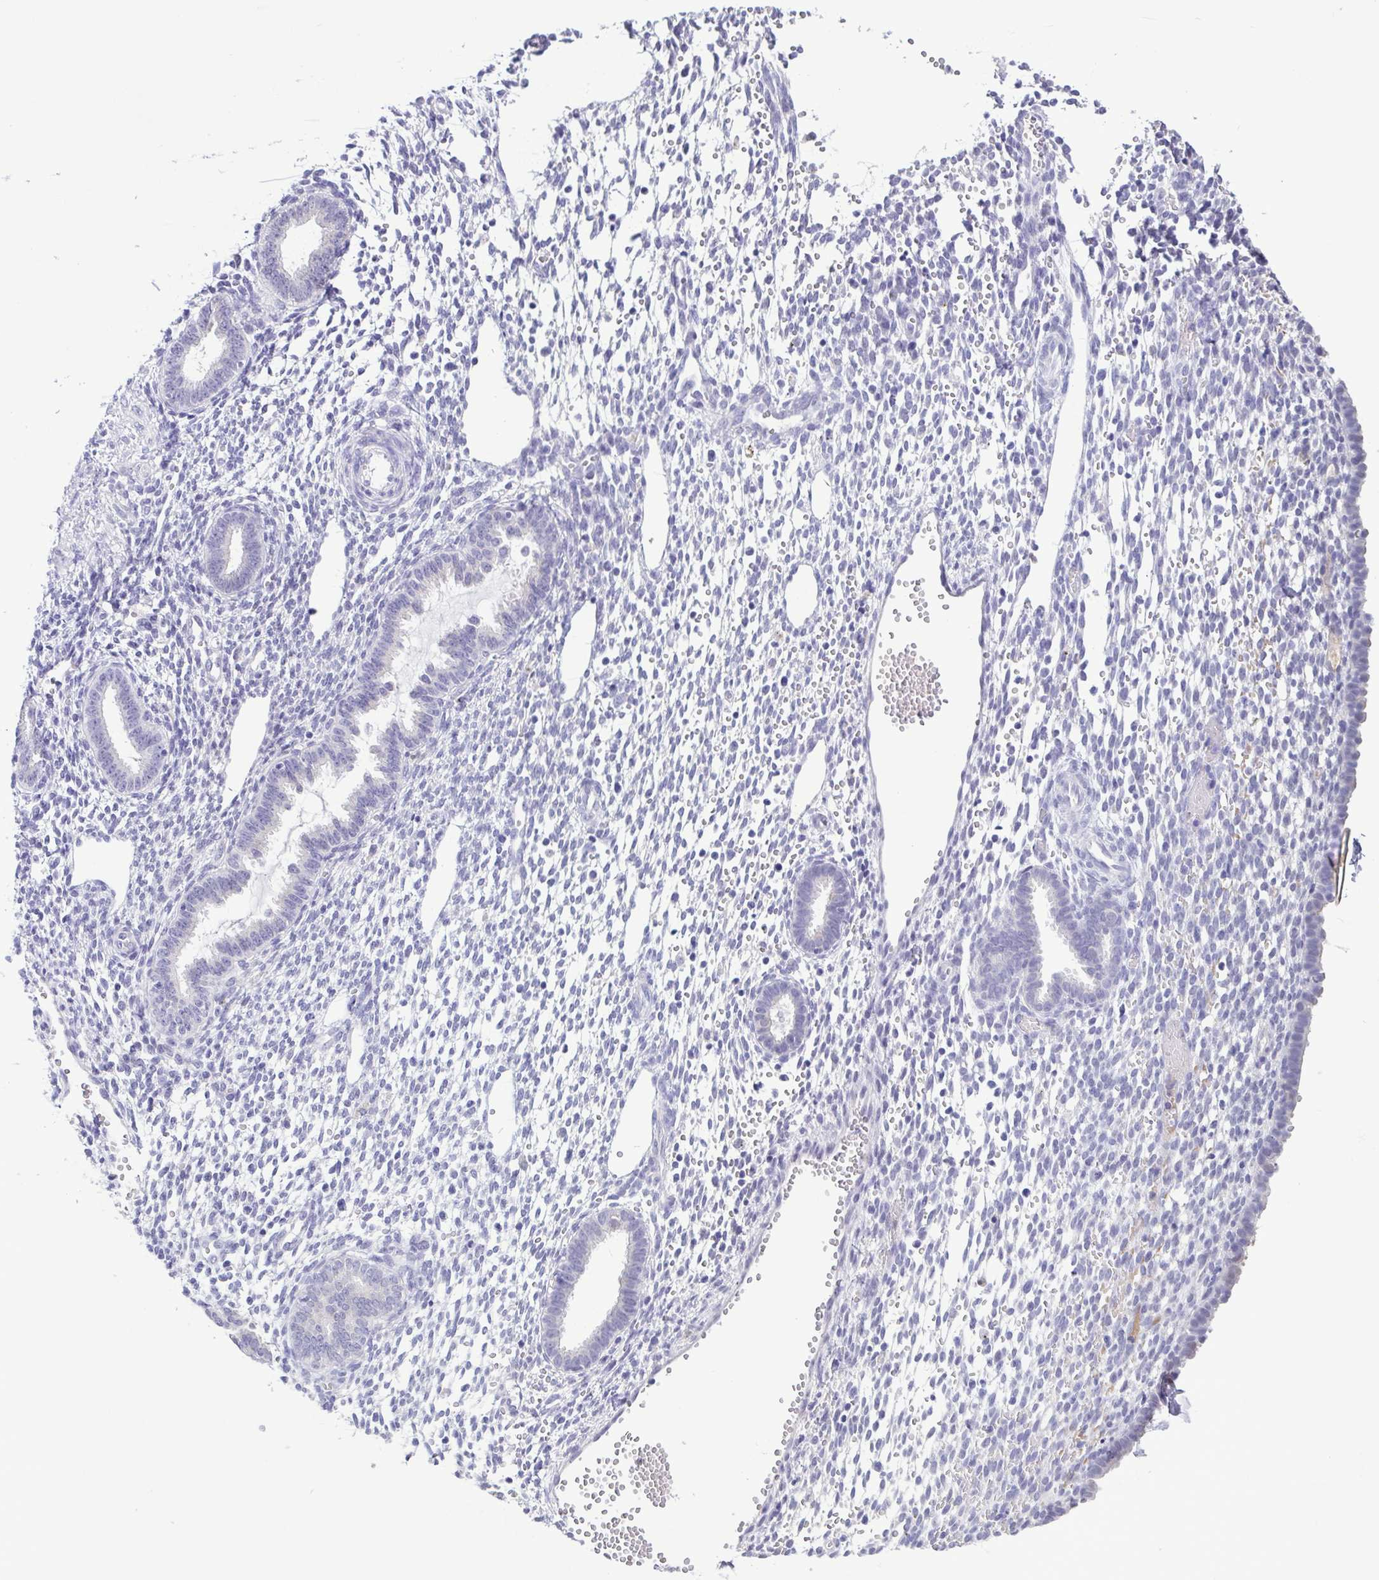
{"staining": {"intensity": "negative", "quantity": "none", "location": "none"}, "tissue": "endometrium", "cell_type": "Cells in endometrial stroma", "image_type": "normal", "snomed": [{"axis": "morphology", "description": "Normal tissue, NOS"}, {"axis": "topography", "description": "Endometrium"}], "caption": "IHC image of benign human endometrium stained for a protein (brown), which exhibits no positivity in cells in endometrial stroma. (Immunohistochemistry, brightfield microscopy, high magnification).", "gene": "CBY2", "patient": {"sex": "female", "age": 36}}